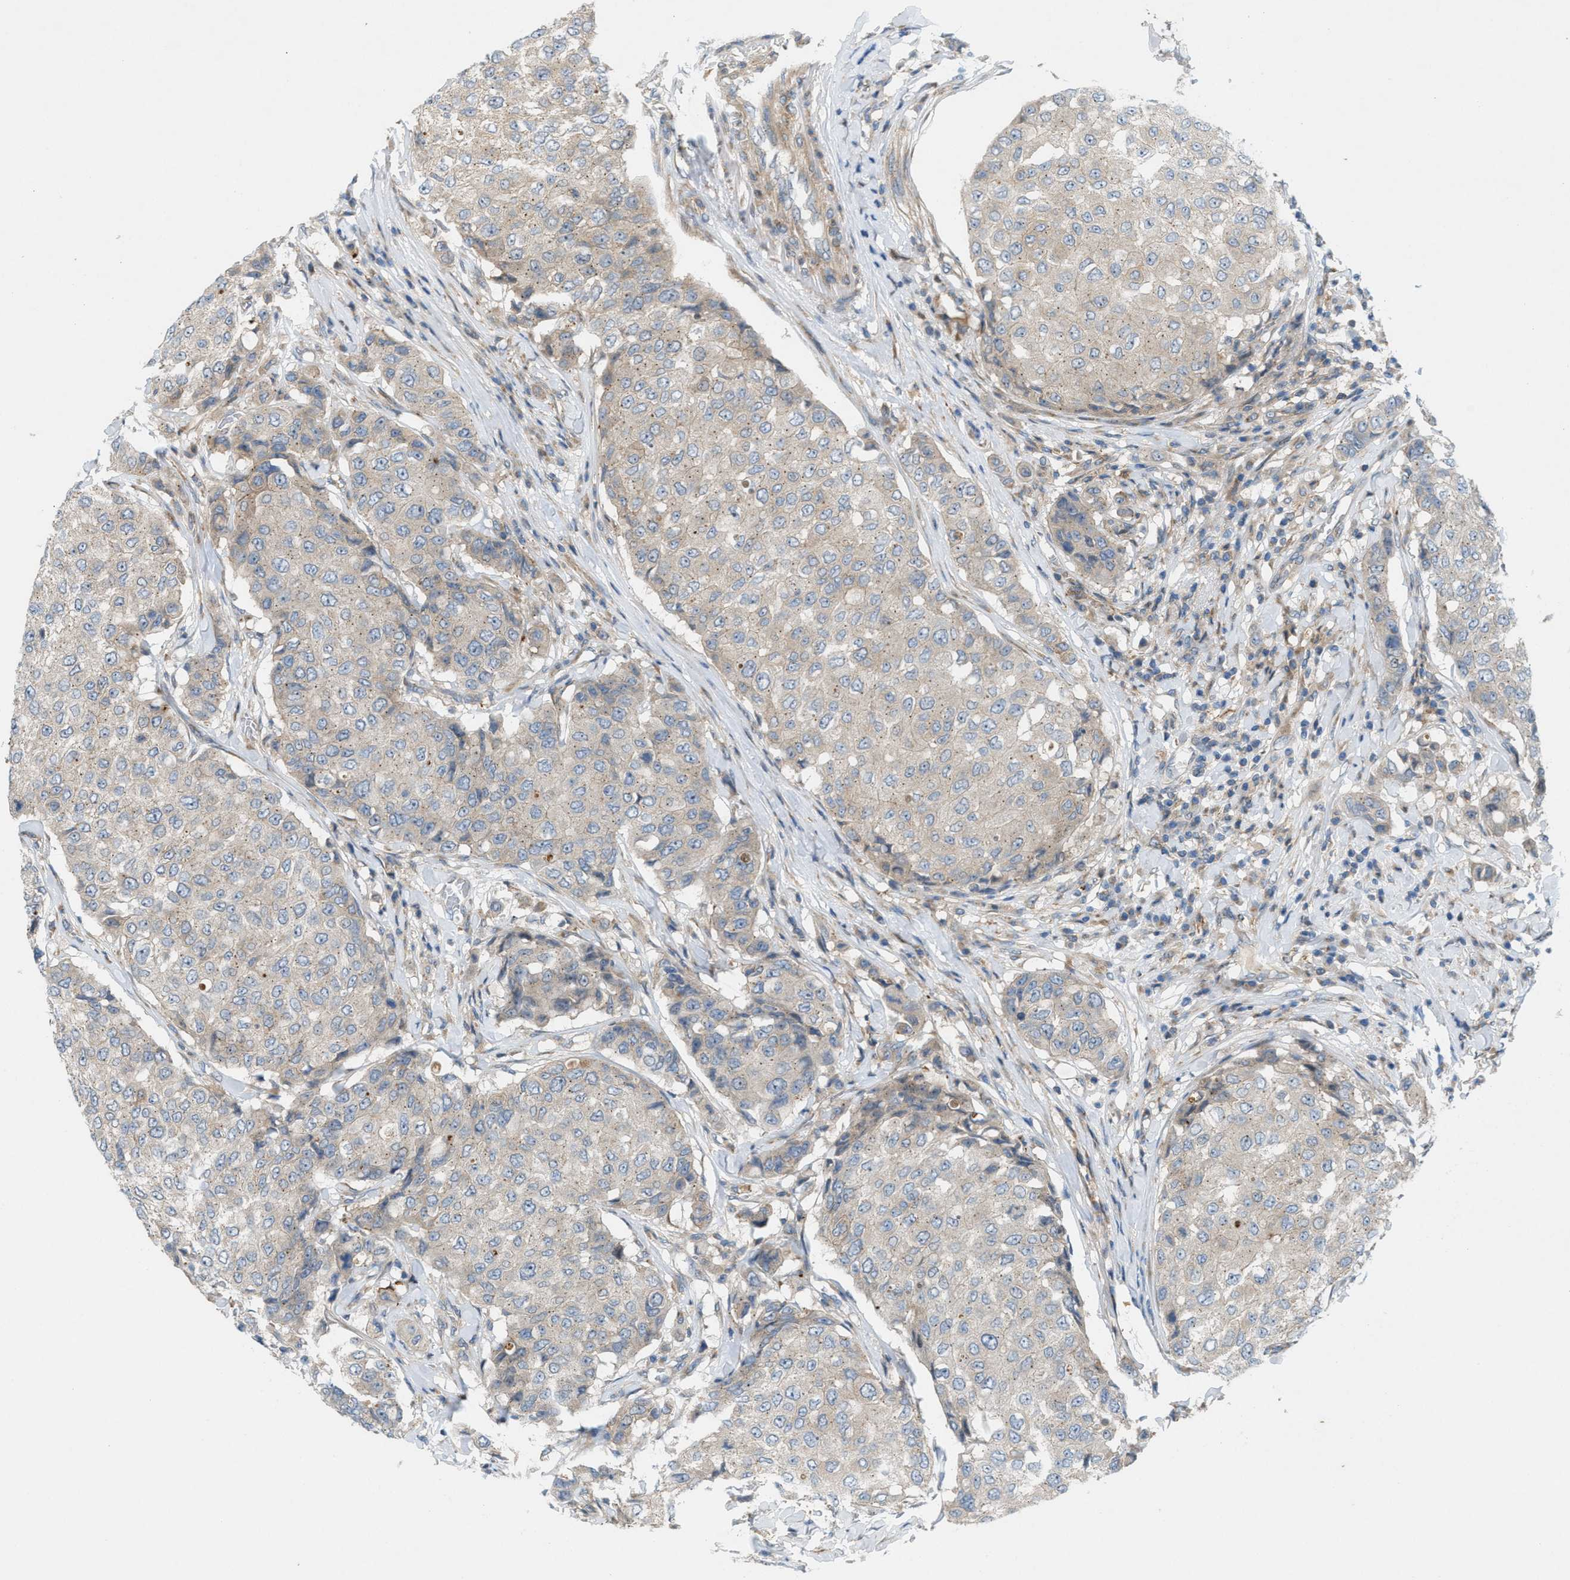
{"staining": {"intensity": "weak", "quantity": "<25%", "location": "cytoplasmic/membranous,nuclear"}, "tissue": "breast cancer", "cell_type": "Tumor cells", "image_type": "cancer", "snomed": [{"axis": "morphology", "description": "Duct carcinoma"}, {"axis": "topography", "description": "Breast"}], "caption": "The IHC photomicrograph has no significant expression in tumor cells of intraductal carcinoma (breast) tissue.", "gene": "CYB5D1", "patient": {"sex": "female", "age": 27}}